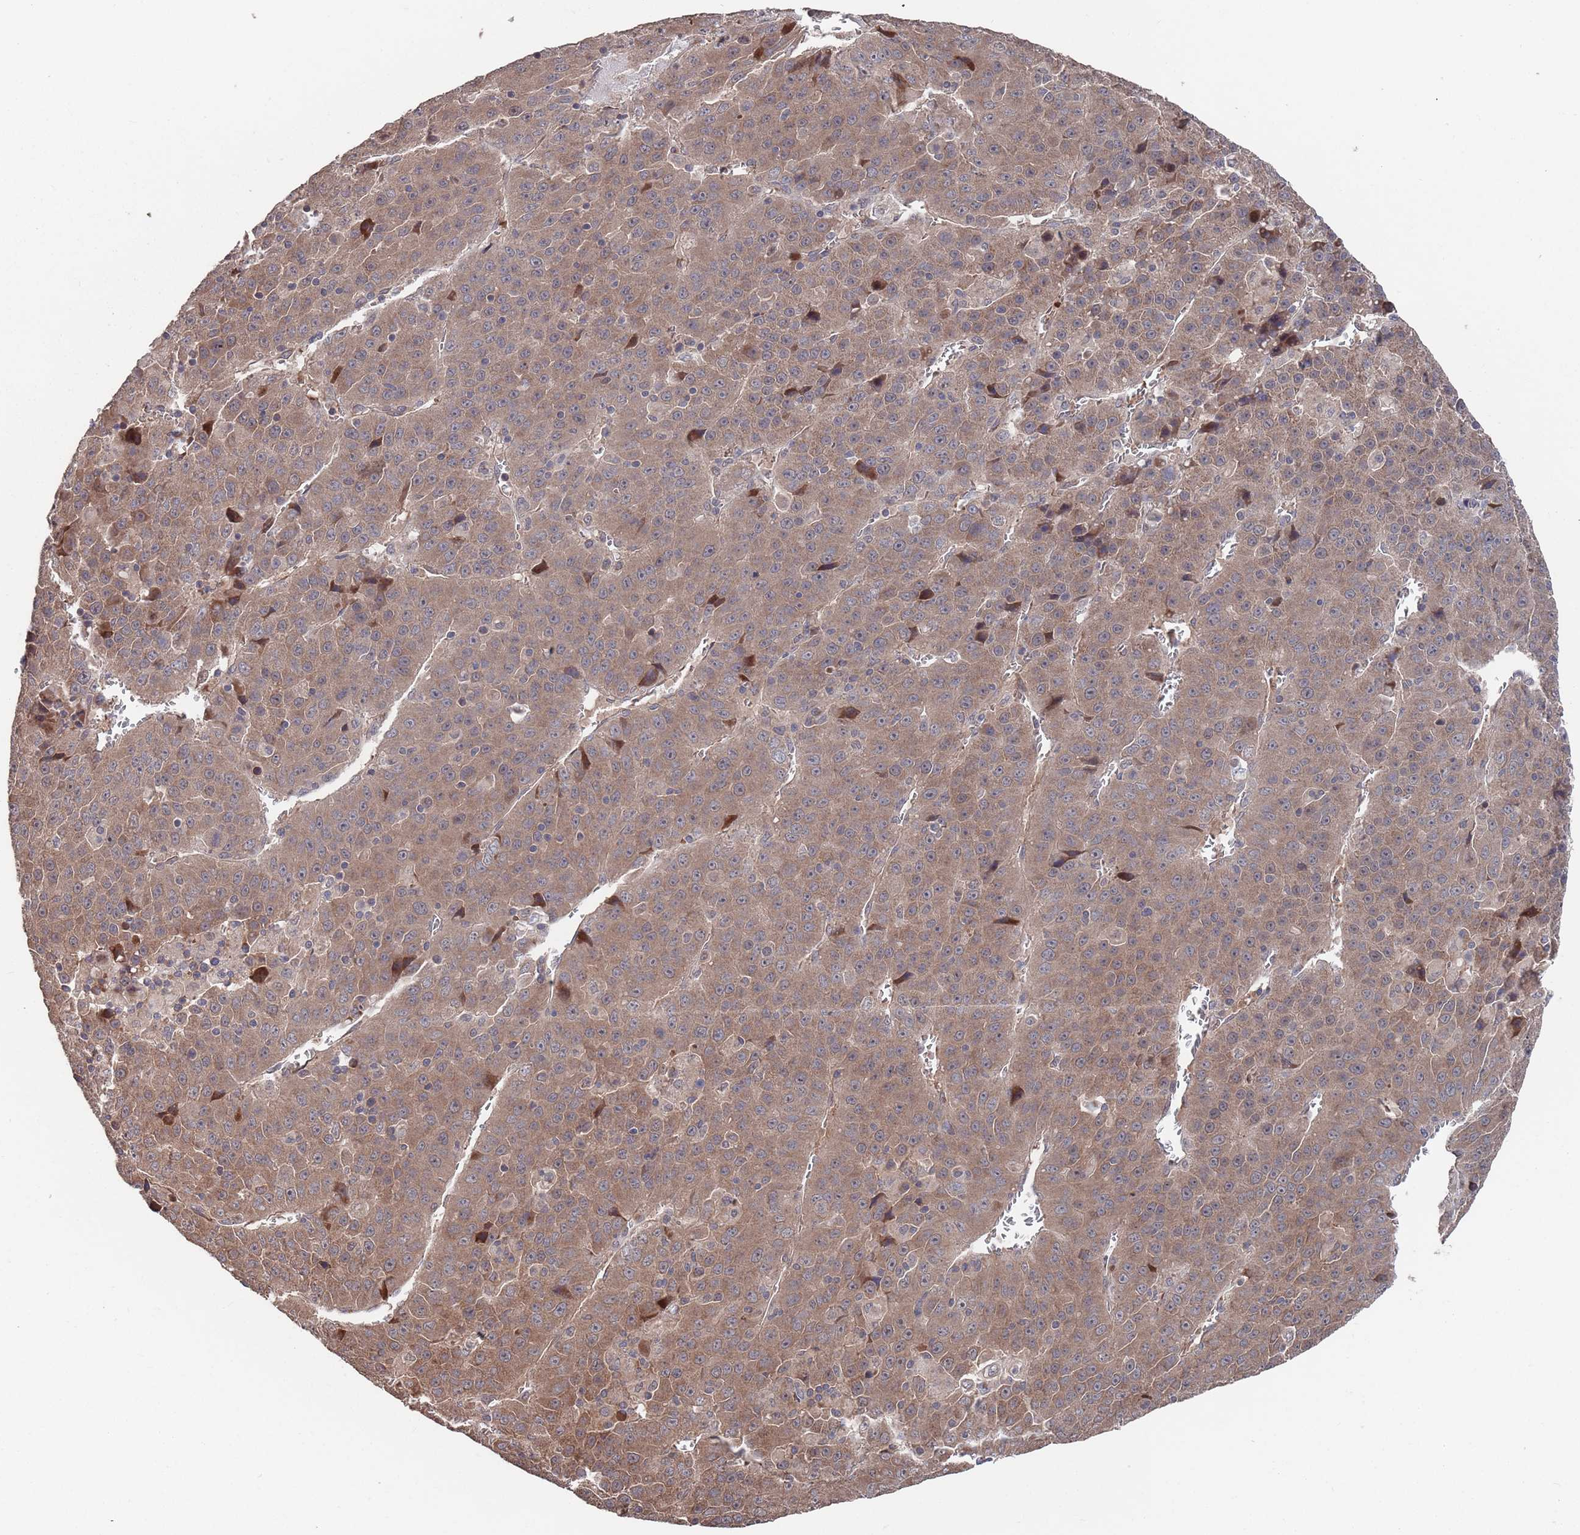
{"staining": {"intensity": "moderate", "quantity": ">75%", "location": "cytoplasmic/membranous"}, "tissue": "liver cancer", "cell_type": "Tumor cells", "image_type": "cancer", "snomed": [{"axis": "morphology", "description": "Carcinoma, Hepatocellular, NOS"}, {"axis": "topography", "description": "Liver"}], "caption": "A histopathology image showing moderate cytoplasmic/membranous expression in about >75% of tumor cells in liver cancer (hepatocellular carcinoma), as visualized by brown immunohistochemical staining.", "gene": "UNC45A", "patient": {"sex": "female", "age": 53}}